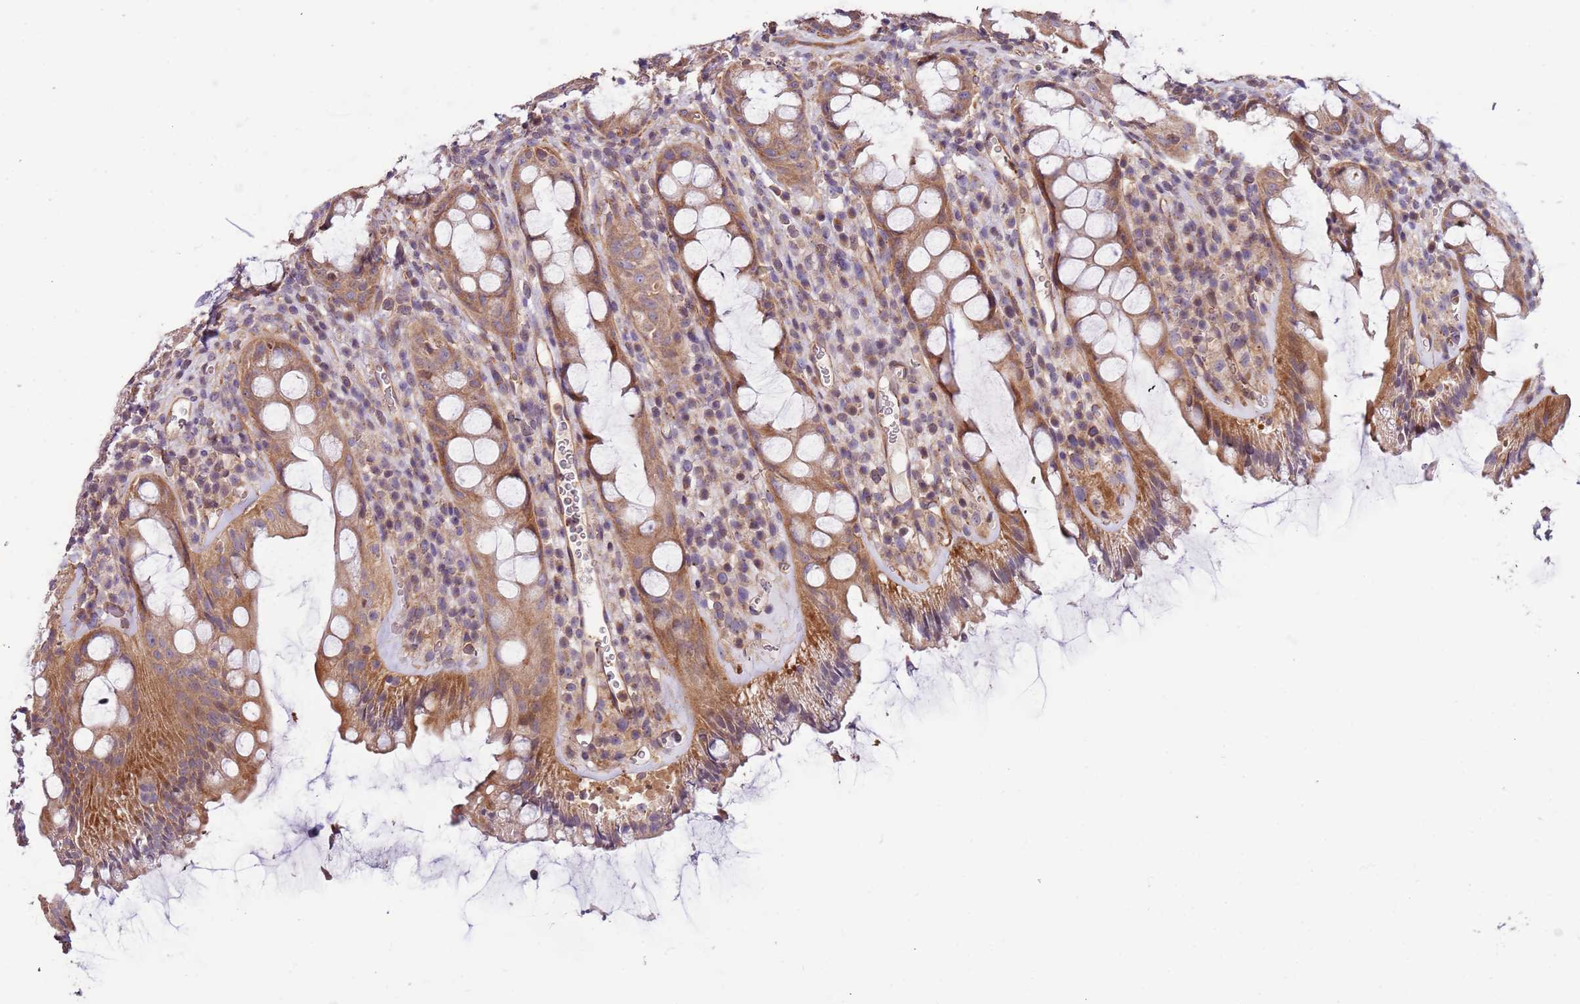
{"staining": {"intensity": "moderate", "quantity": ">75%", "location": "cytoplasmic/membranous"}, "tissue": "rectum", "cell_type": "Glandular cells", "image_type": "normal", "snomed": [{"axis": "morphology", "description": "Normal tissue, NOS"}, {"axis": "topography", "description": "Rectum"}], "caption": "Approximately >75% of glandular cells in normal rectum show moderate cytoplasmic/membranous protein expression as visualized by brown immunohistochemical staining.", "gene": "LAMB4", "patient": {"sex": "female", "age": 57}}